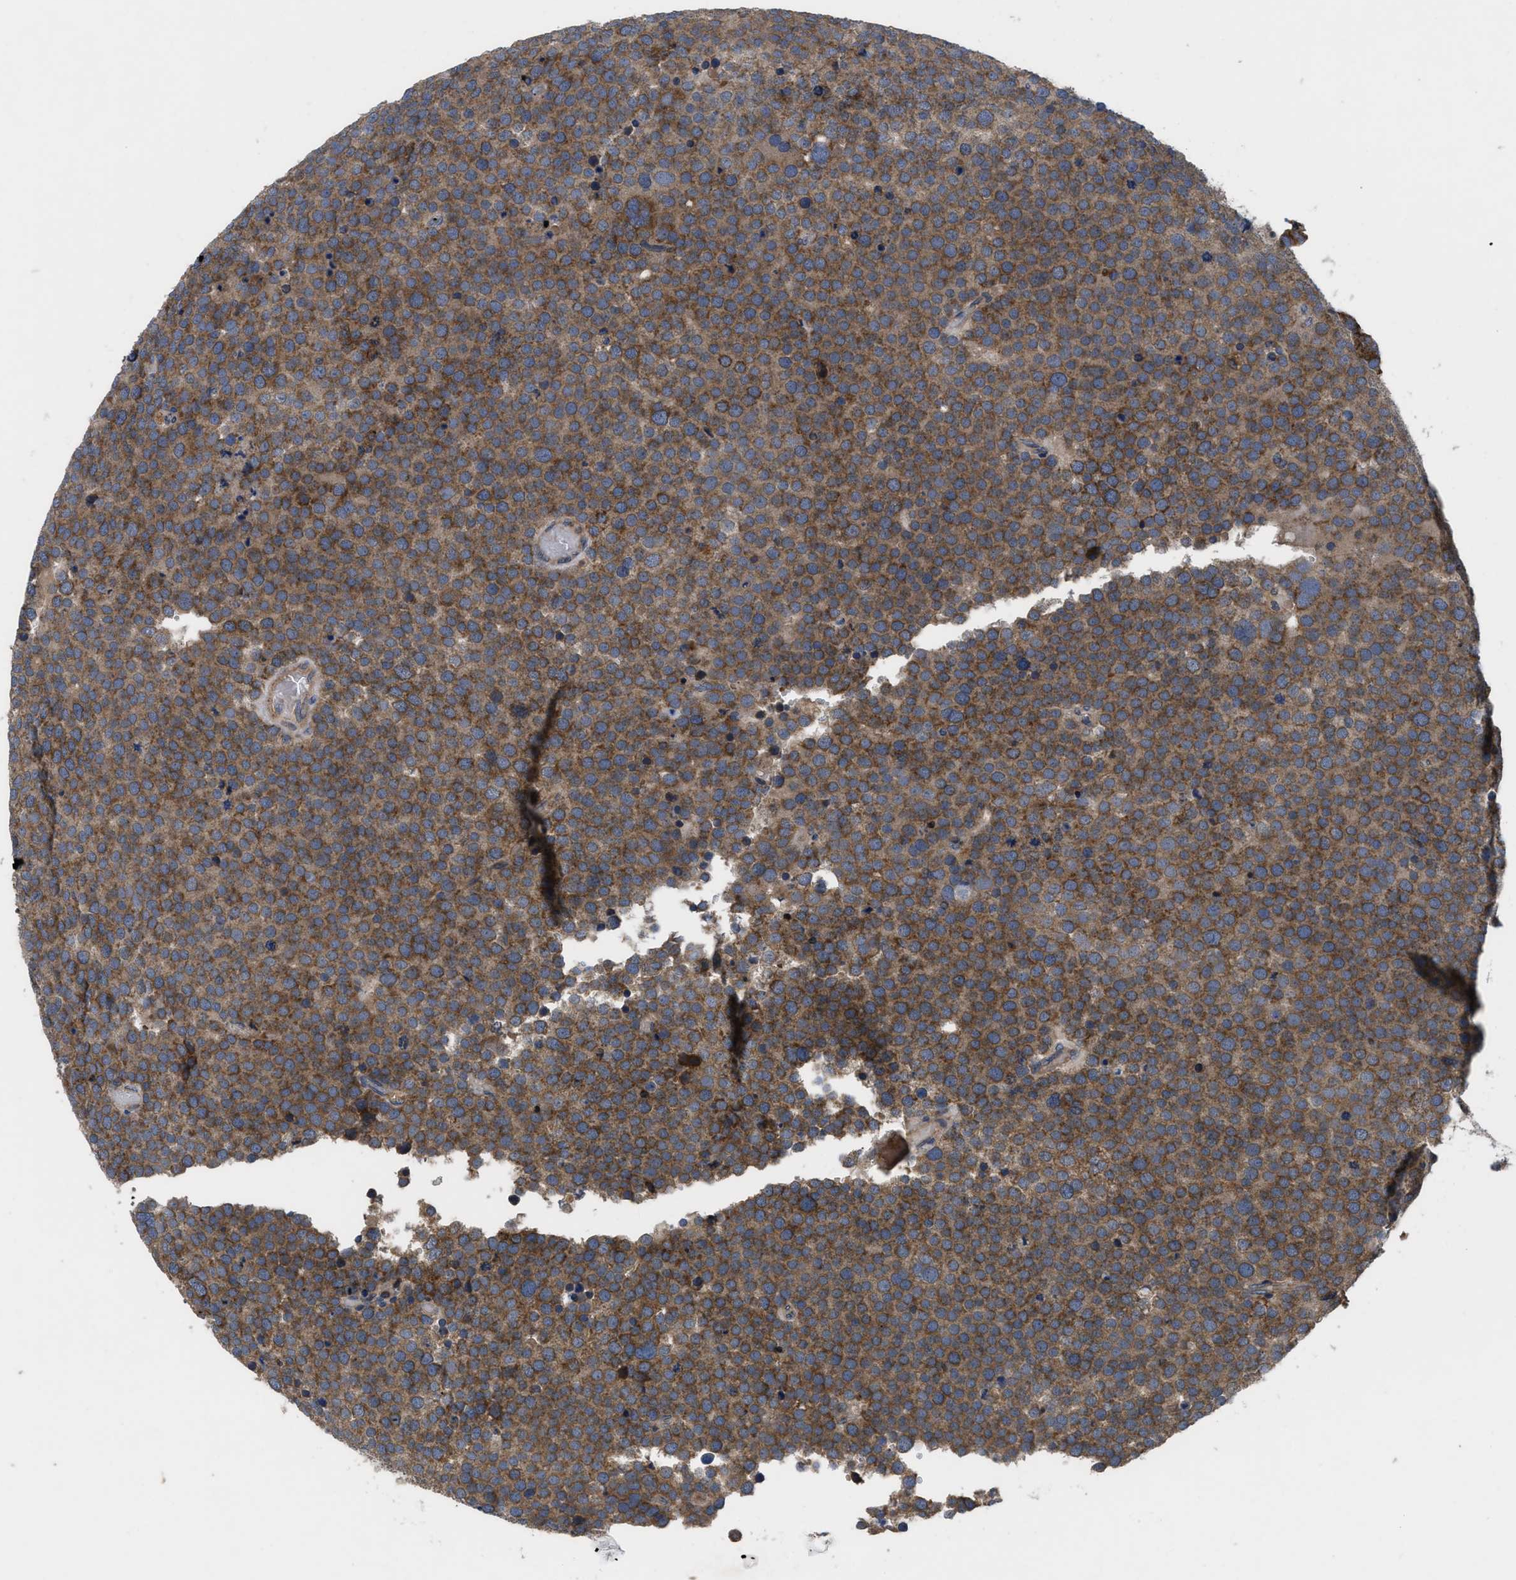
{"staining": {"intensity": "moderate", "quantity": ">75%", "location": "cytoplasmic/membranous"}, "tissue": "testis cancer", "cell_type": "Tumor cells", "image_type": "cancer", "snomed": [{"axis": "morphology", "description": "Normal tissue, NOS"}, {"axis": "morphology", "description": "Seminoma, NOS"}, {"axis": "topography", "description": "Testis"}], "caption": "The immunohistochemical stain labels moderate cytoplasmic/membranous staining in tumor cells of testis cancer tissue.", "gene": "YBEY", "patient": {"sex": "male", "age": 71}}